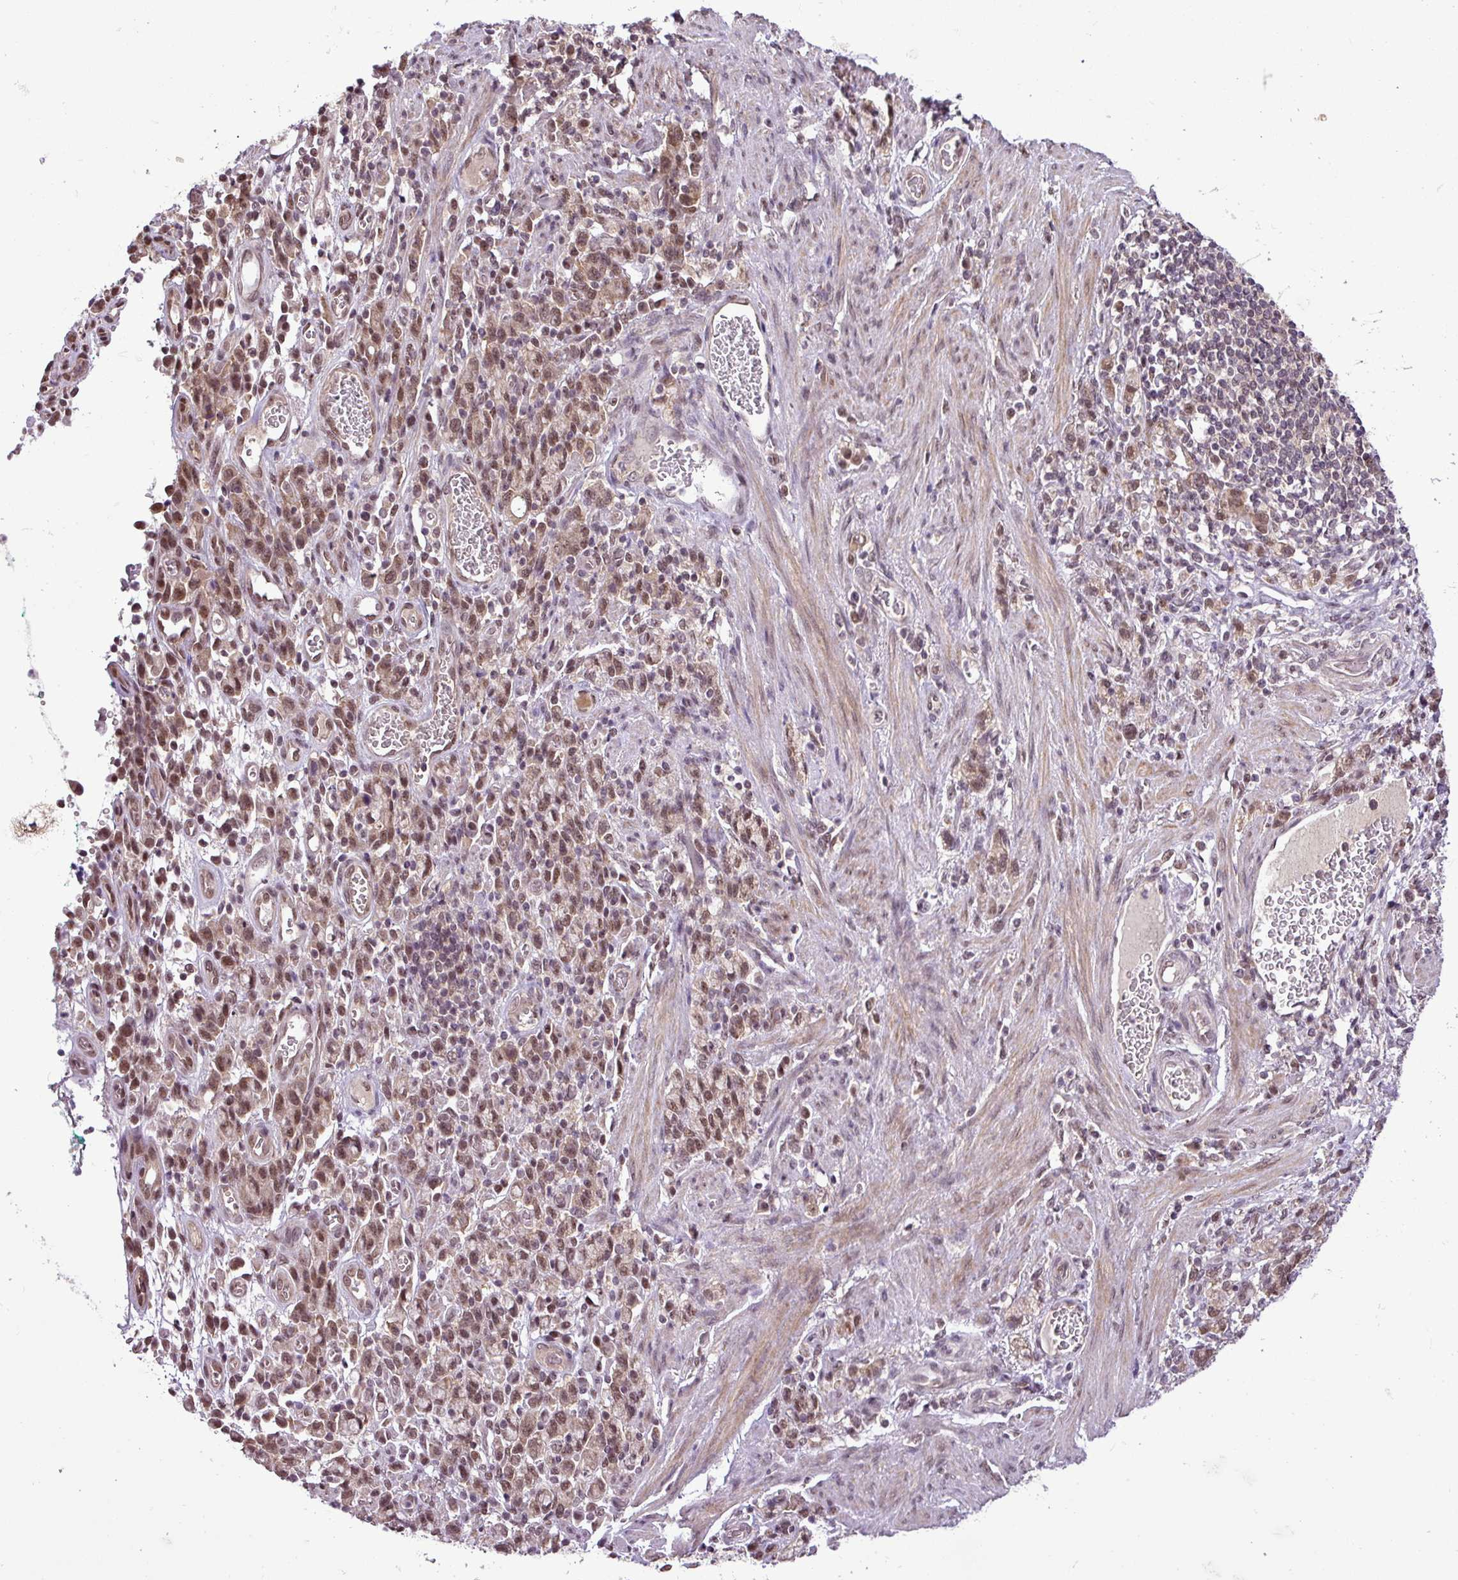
{"staining": {"intensity": "moderate", "quantity": ">75%", "location": "cytoplasmic/membranous,nuclear"}, "tissue": "stomach cancer", "cell_type": "Tumor cells", "image_type": "cancer", "snomed": [{"axis": "morphology", "description": "Adenocarcinoma, NOS"}, {"axis": "topography", "description": "Stomach"}], "caption": "IHC (DAB (3,3'-diaminobenzidine)) staining of human stomach cancer (adenocarcinoma) demonstrates moderate cytoplasmic/membranous and nuclear protein staining in approximately >75% of tumor cells.", "gene": "MFHAS1", "patient": {"sex": "male", "age": 77}}